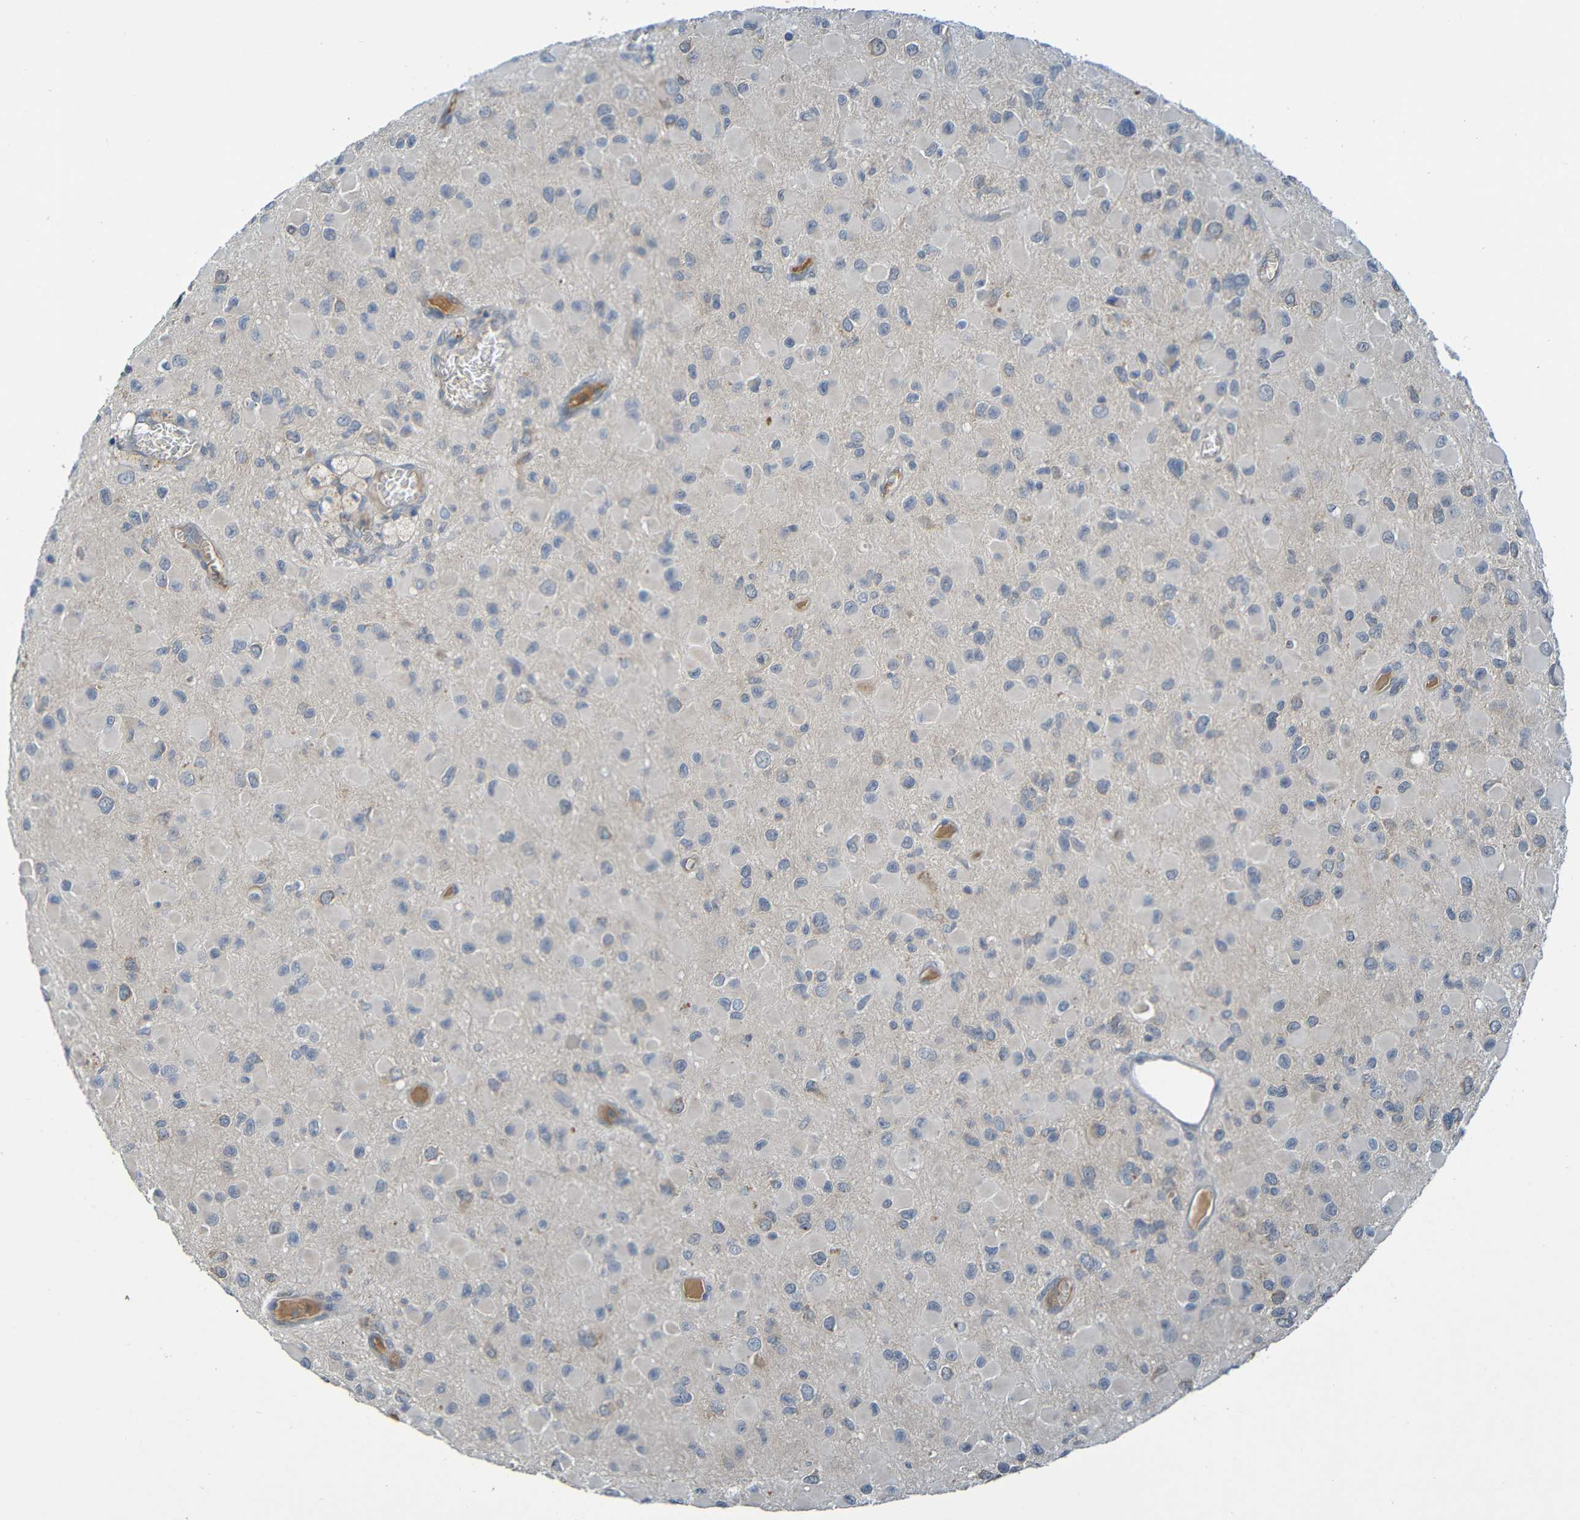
{"staining": {"intensity": "negative", "quantity": "none", "location": "none"}, "tissue": "glioma", "cell_type": "Tumor cells", "image_type": "cancer", "snomed": [{"axis": "morphology", "description": "Glioma, malignant, Low grade"}, {"axis": "topography", "description": "Brain"}], "caption": "Low-grade glioma (malignant) stained for a protein using immunohistochemistry shows no expression tumor cells.", "gene": "C1QA", "patient": {"sex": "male", "age": 42}}